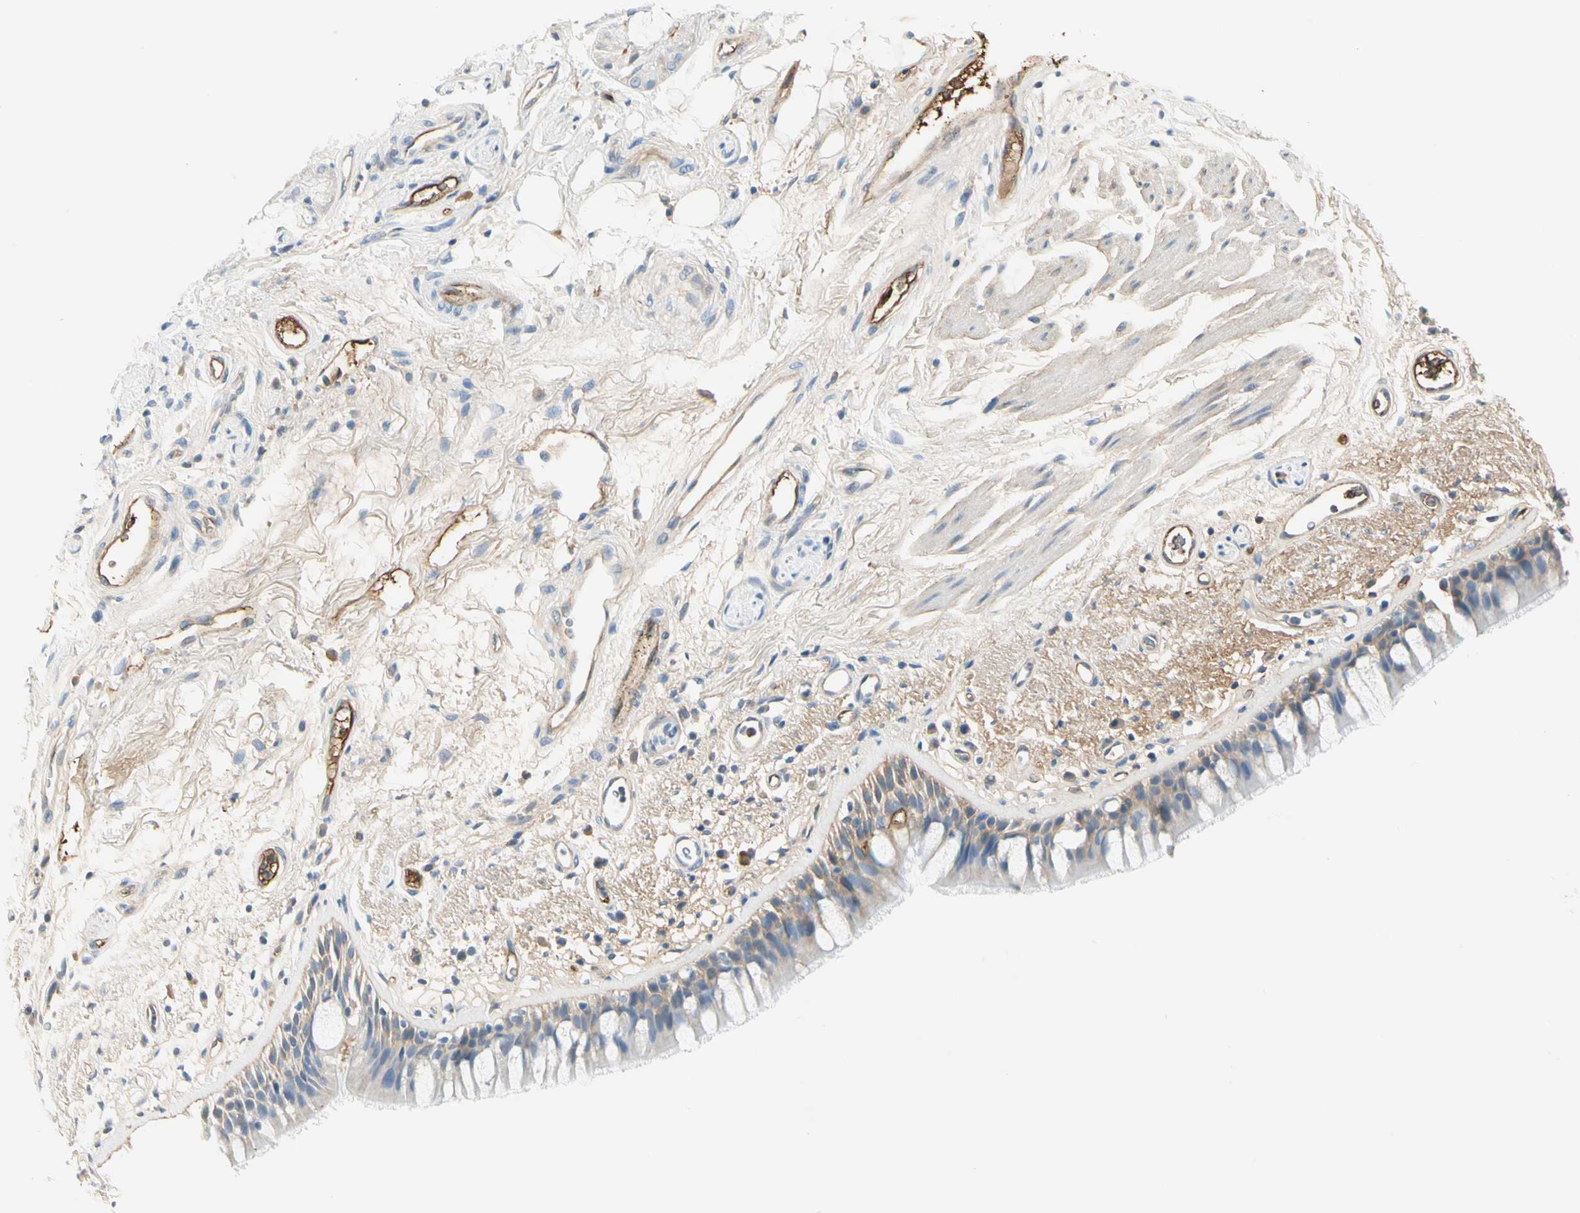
{"staining": {"intensity": "weak", "quantity": "25%-75%", "location": "cytoplasmic/membranous"}, "tissue": "bronchus", "cell_type": "Respiratory epithelial cells", "image_type": "normal", "snomed": [{"axis": "morphology", "description": "Normal tissue, NOS"}, {"axis": "morphology", "description": "Adenocarcinoma, NOS"}, {"axis": "topography", "description": "Bronchus"}, {"axis": "topography", "description": "Lung"}], "caption": "Protein expression analysis of normal human bronchus reveals weak cytoplasmic/membranous expression in about 25%-75% of respiratory epithelial cells. (DAB = brown stain, brightfield microscopy at high magnification).", "gene": "LAMB3", "patient": {"sex": "female", "age": 54}}